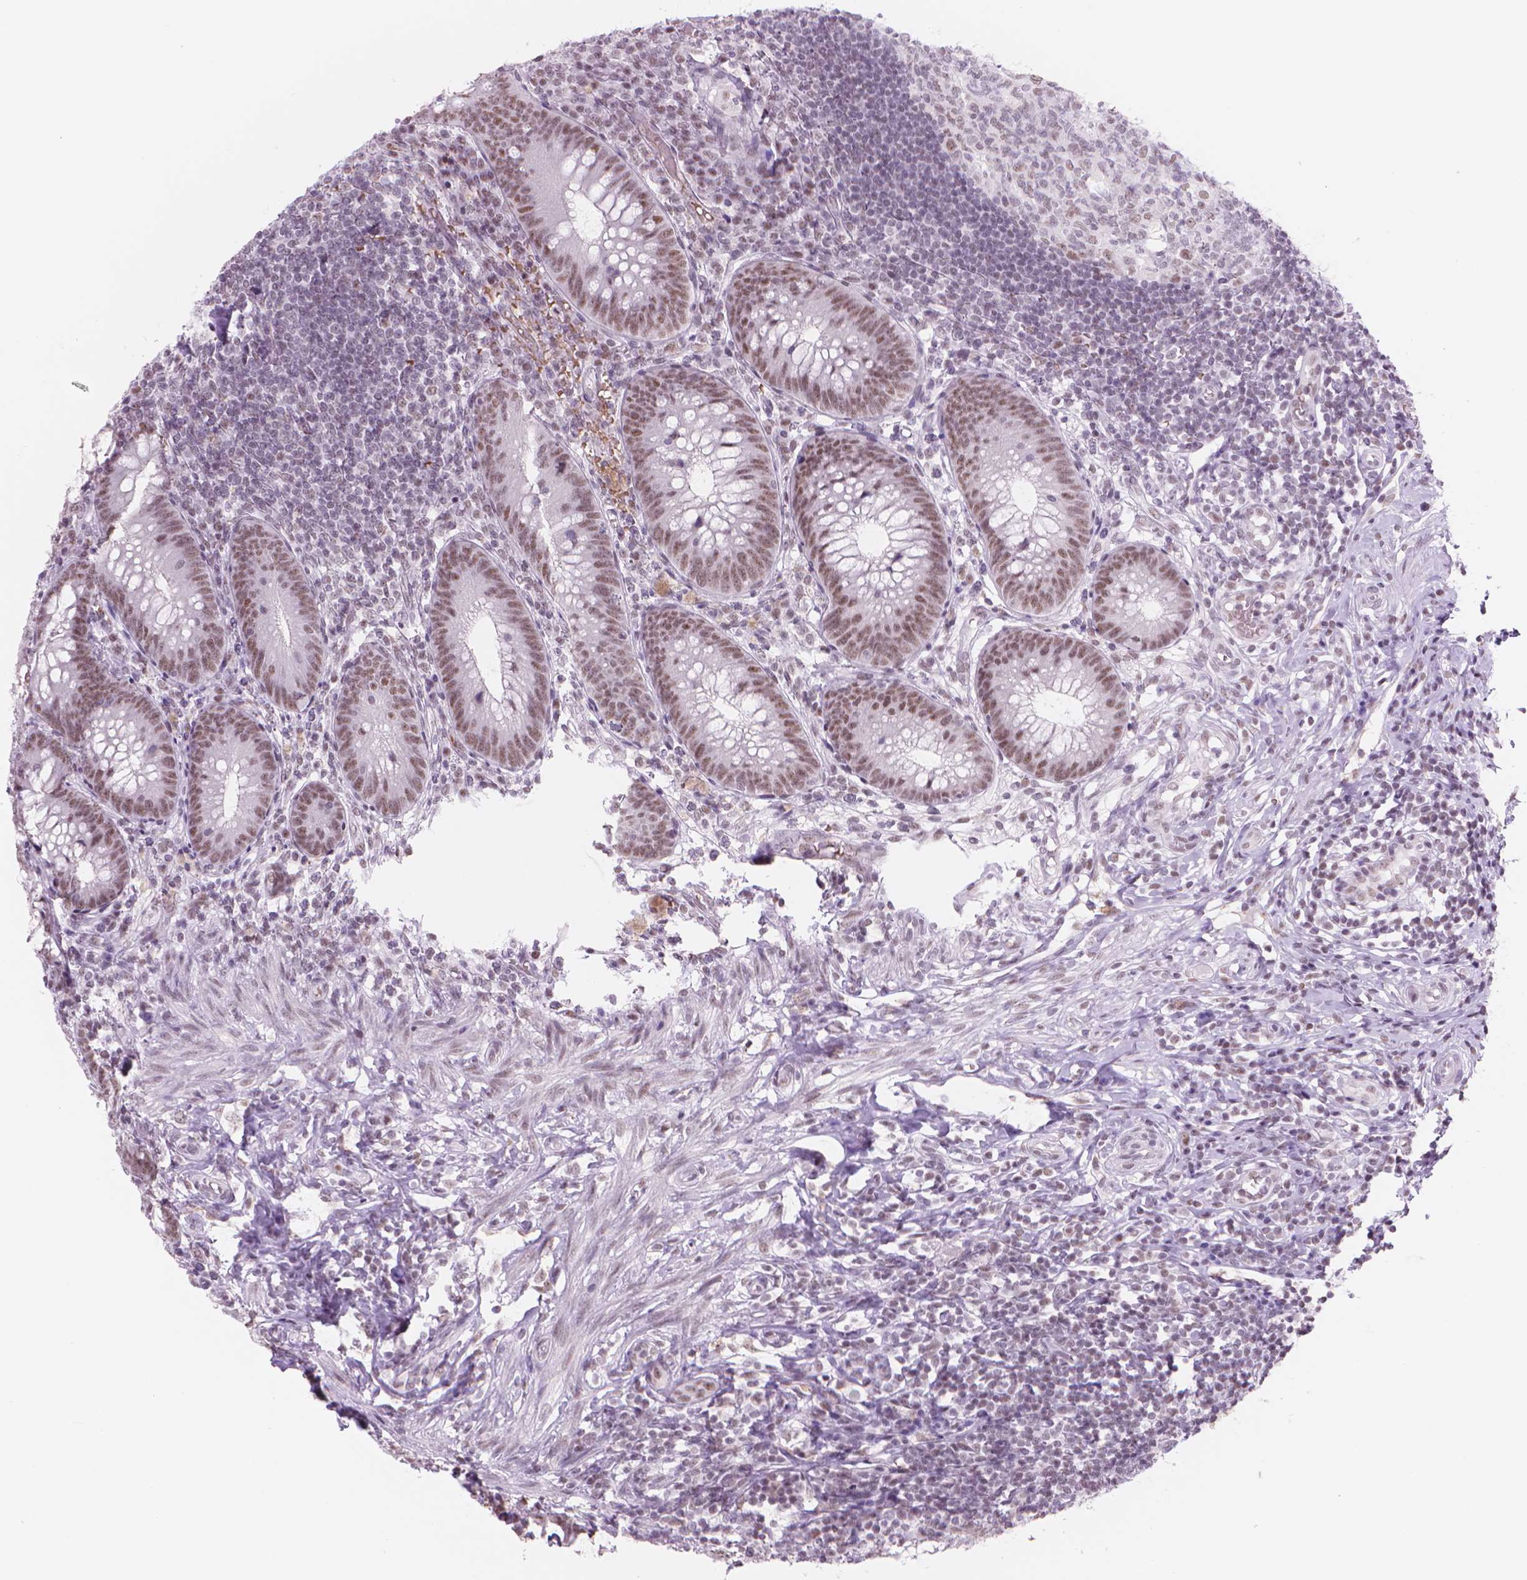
{"staining": {"intensity": "moderate", "quantity": ">75%", "location": "nuclear"}, "tissue": "appendix", "cell_type": "Glandular cells", "image_type": "normal", "snomed": [{"axis": "morphology", "description": "Normal tissue, NOS"}, {"axis": "morphology", "description": "Inflammation, NOS"}, {"axis": "topography", "description": "Appendix"}], "caption": "Immunohistochemical staining of normal appendix demonstrates >75% levels of moderate nuclear protein expression in approximately >75% of glandular cells.", "gene": "POLR3D", "patient": {"sex": "male", "age": 16}}